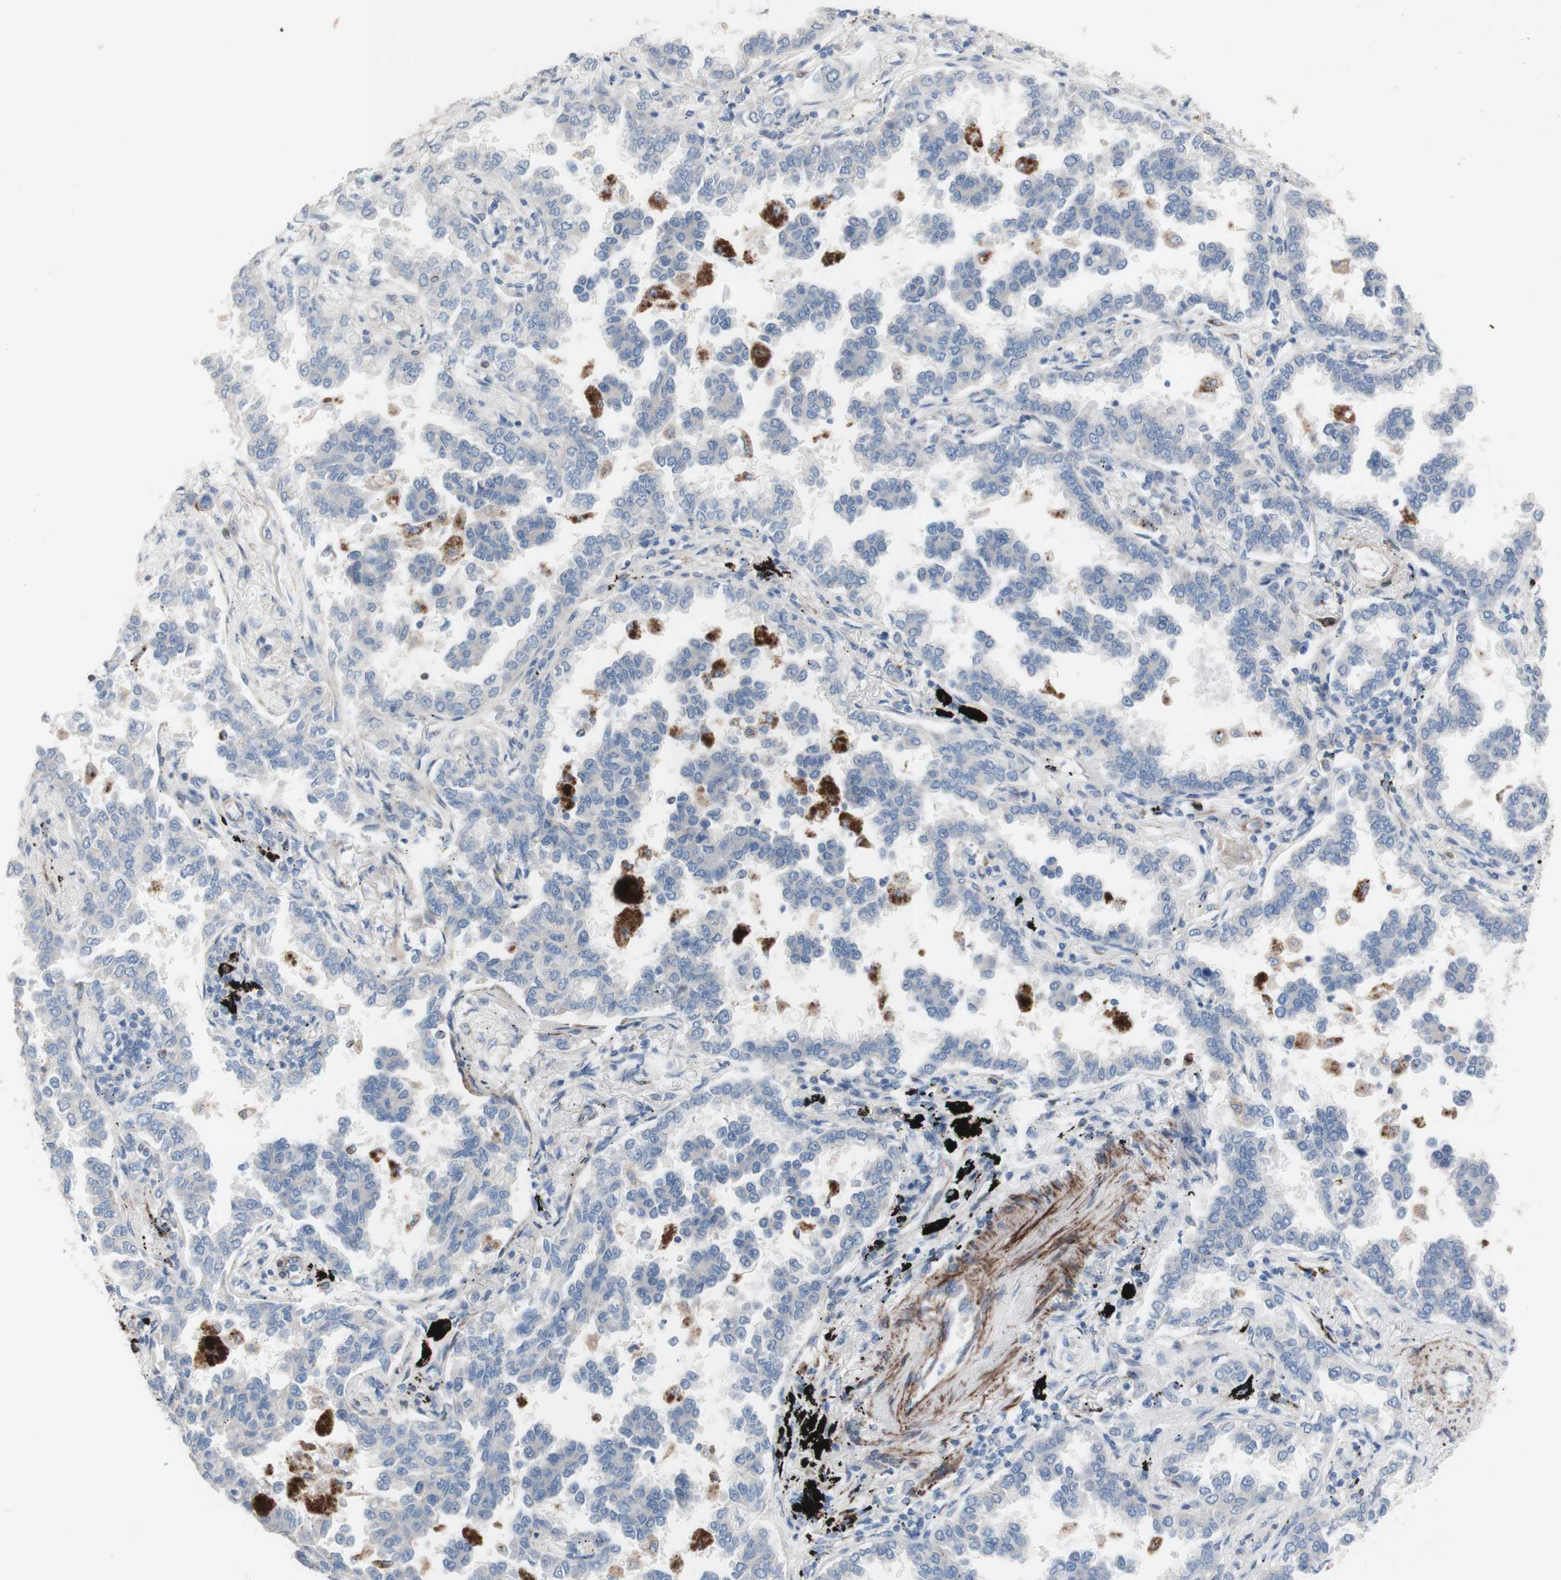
{"staining": {"intensity": "negative", "quantity": "none", "location": "none"}, "tissue": "lung cancer", "cell_type": "Tumor cells", "image_type": "cancer", "snomed": [{"axis": "morphology", "description": "Normal tissue, NOS"}, {"axis": "morphology", "description": "Adenocarcinoma, NOS"}, {"axis": "topography", "description": "Lung"}], "caption": "The micrograph displays no staining of tumor cells in adenocarcinoma (lung).", "gene": "AGPAT5", "patient": {"sex": "male", "age": 59}}